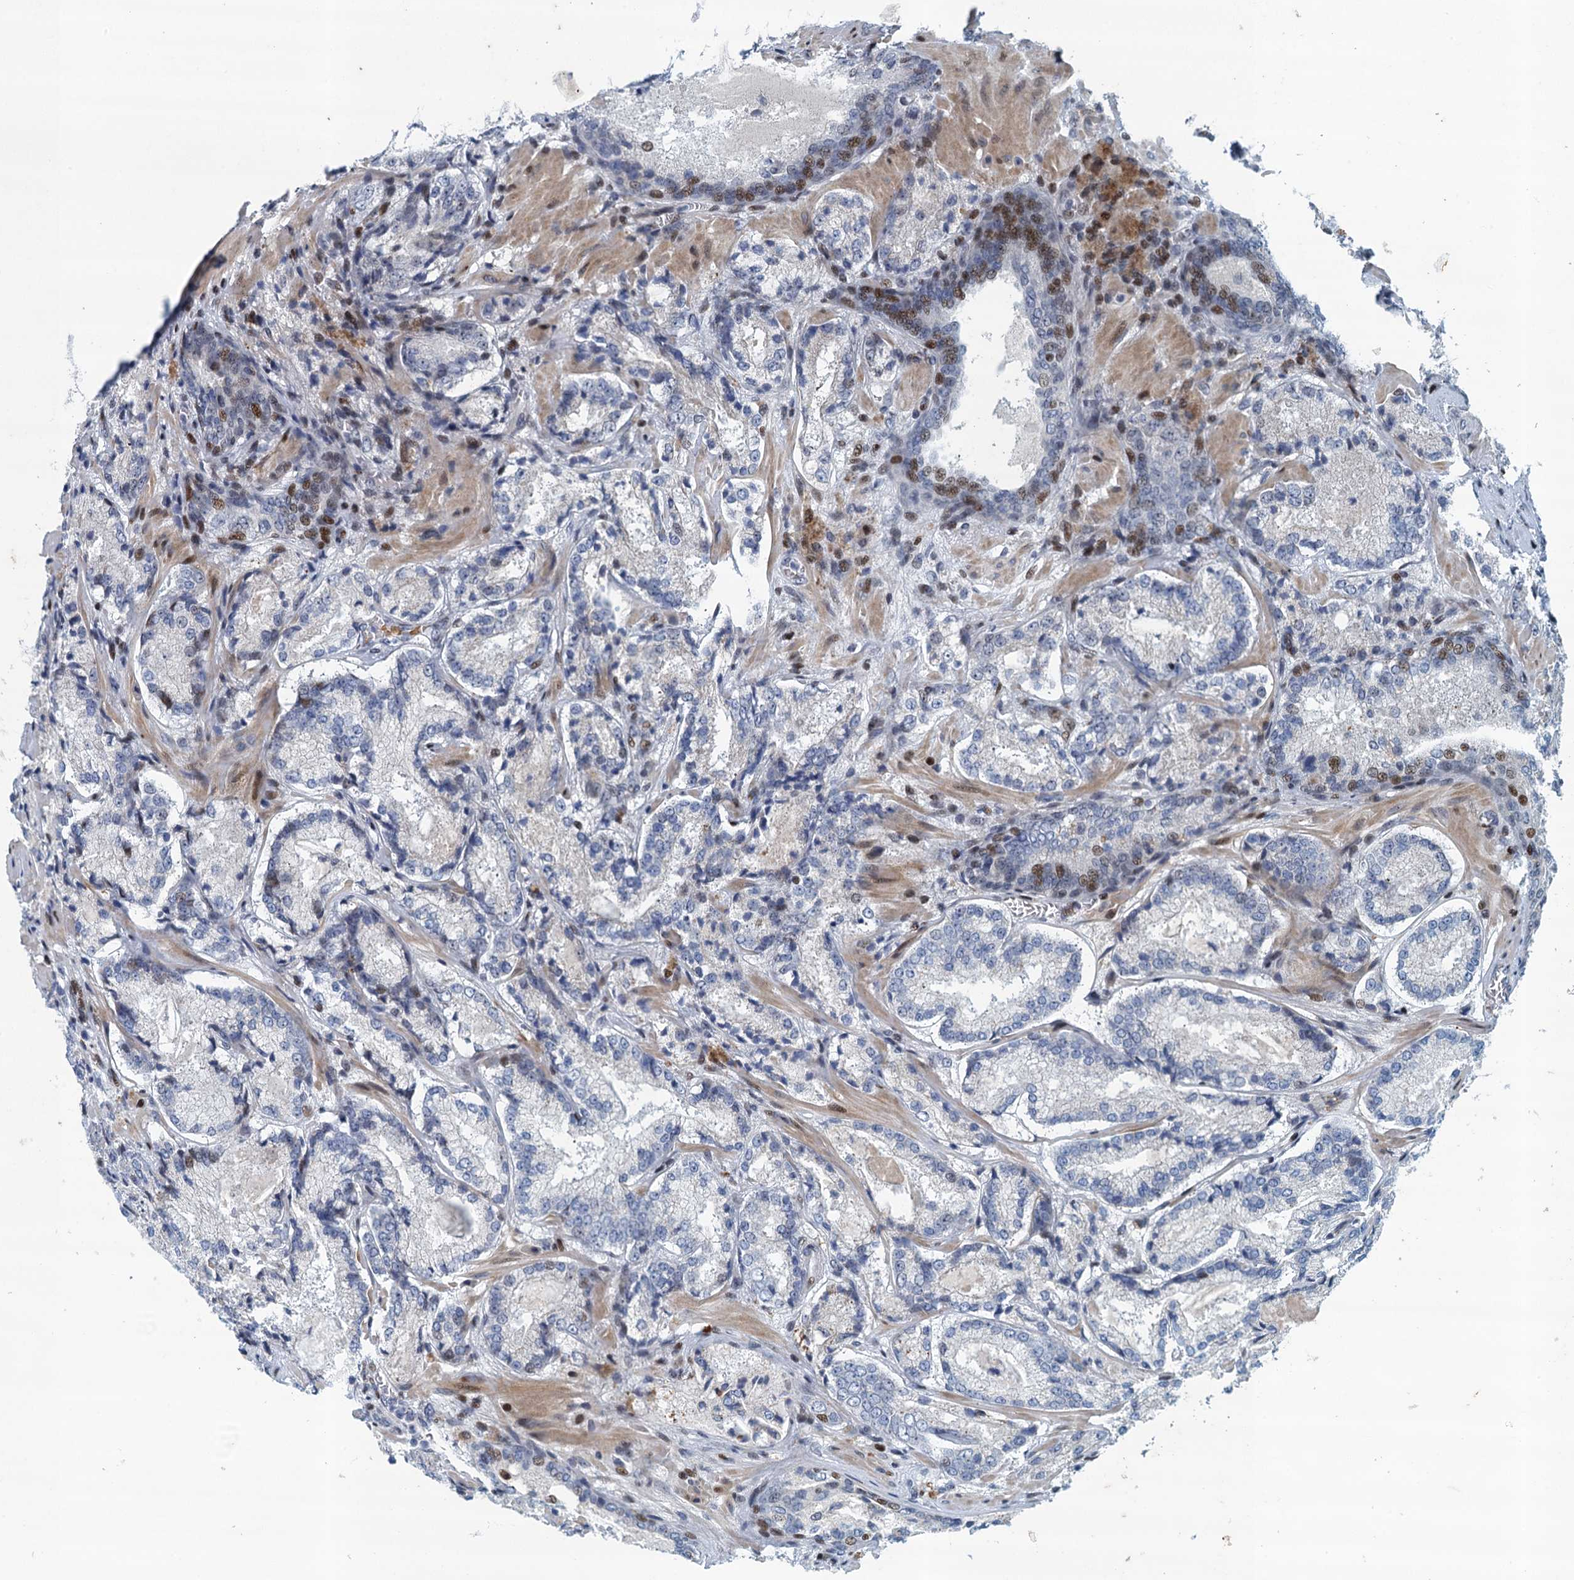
{"staining": {"intensity": "negative", "quantity": "none", "location": "none"}, "tissue": "prostate cancer", "cell_type": "Tumor cells", "image_type": "cancer", "snomed": [{"axis": "morphology", "description": "Adenocarcinoma, Low grade"}, {"axis": "topography", "description": "Prostate"}], "caption": "DAB (3,3'-diaminobenzidine) immunohistochemical staining of human low-grade adenocarcinoma (prostate) demonstrates no significant expression in tumor cells.", "gene": "ANKRD13D", "patient": {"sex": "male", "age": 74}}